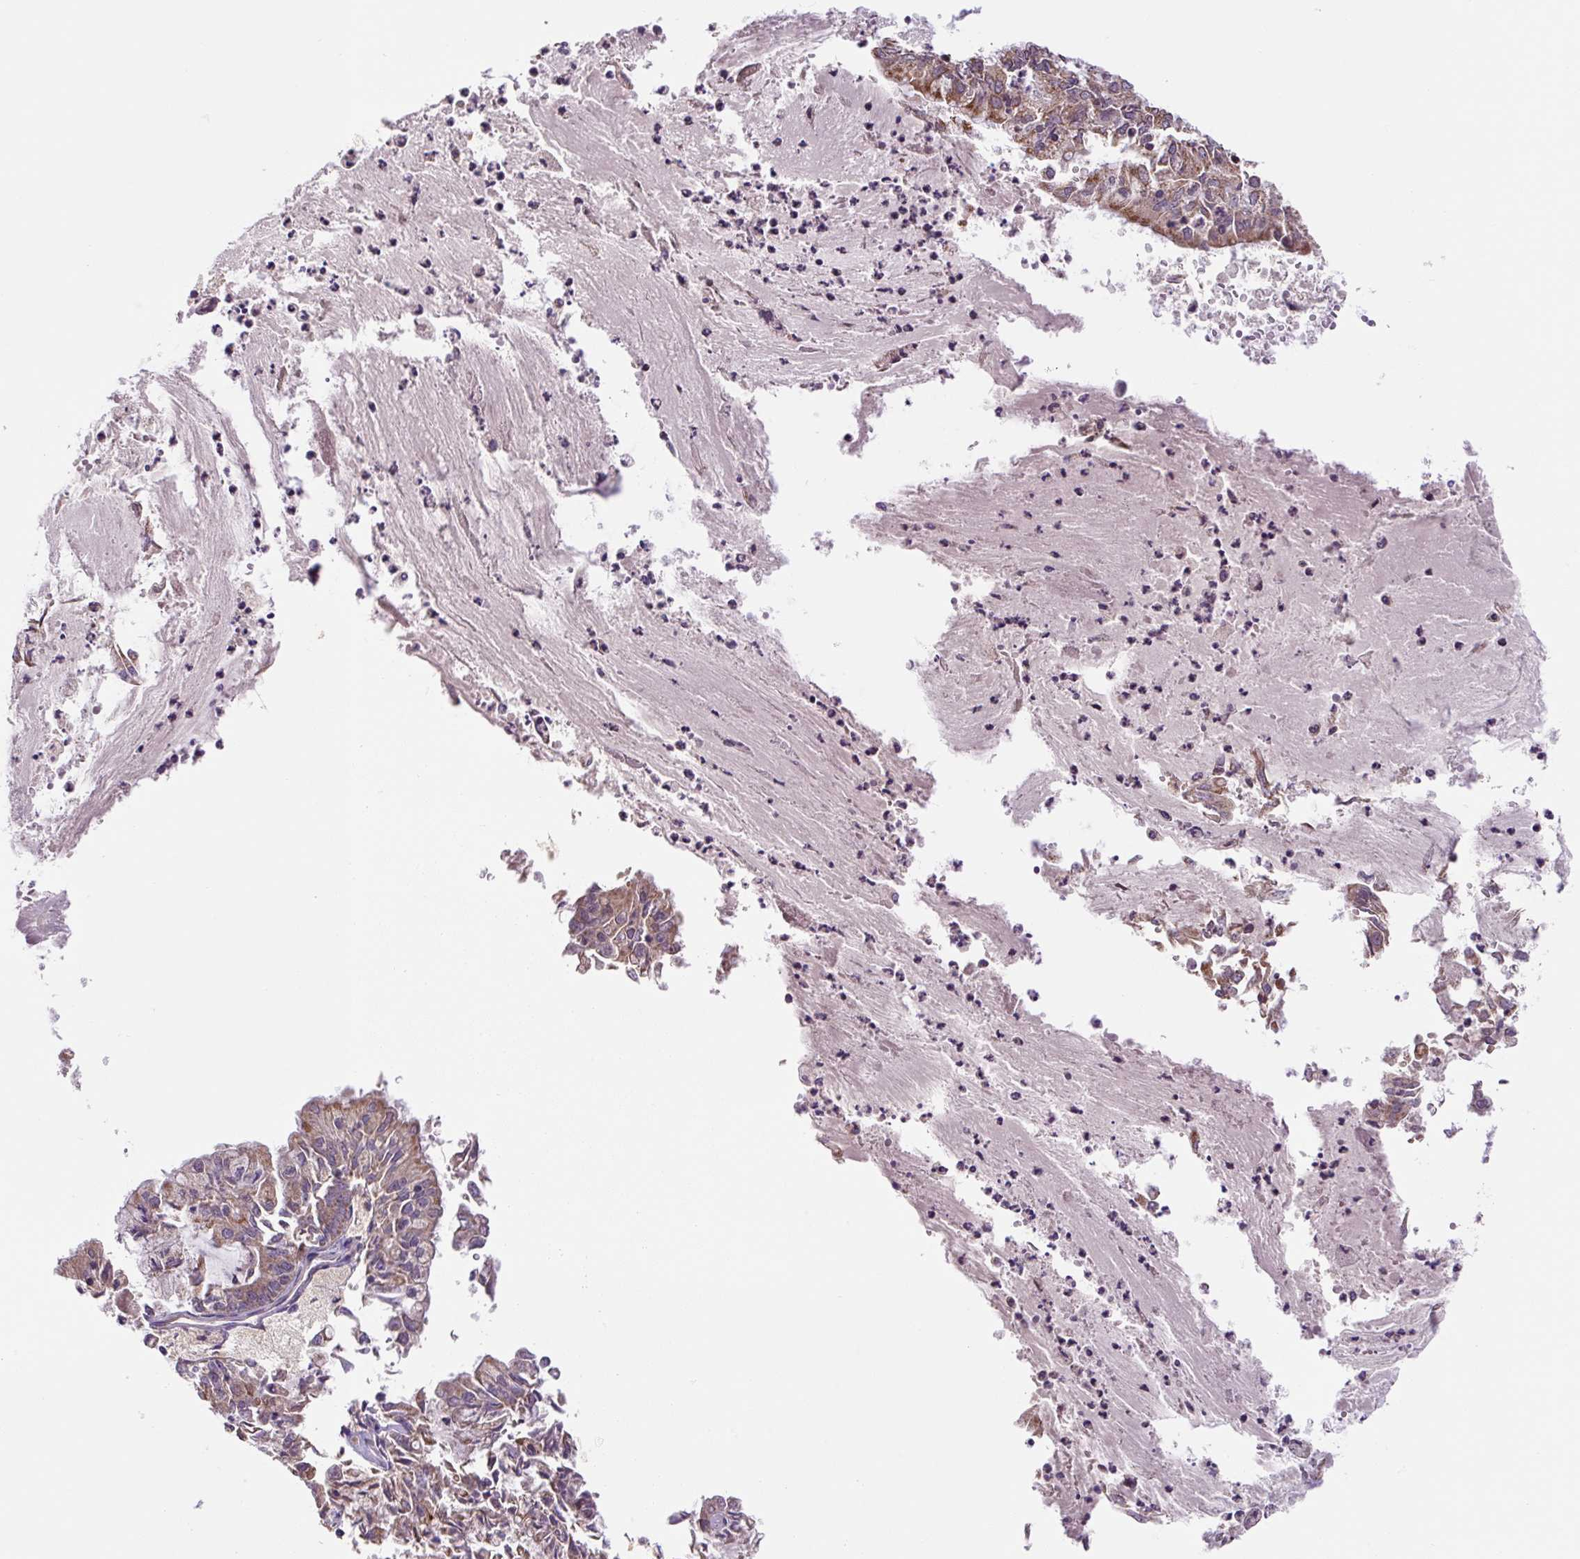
{"staining": {"intensity": "moderate", "quantity": "25%-75%", "location": "cytoplasmic/membranous"}, "tissue": "endometrial cancer", "cell_type": "Tumor cells", "image_type": "cancer", "snomed": [{"axis": "morphology", "description": "Adenocarcinoma, NOS"}, {"axis": "topography", "description": "Endometrium"}], "caption": "High-magnification brightfield microscopy of endometrial adenocarcinoma stained with DAB (3,3'-diaminobenzidine) (brown) and counterstained with hematoxylin (blue). tumor cells exhibit moderate cytoplasmic/membranous staining is appreciated in approximately25%-75% of cells.", "gene": "MFSD9", "patient": {"sex": "female", "age": 57}}